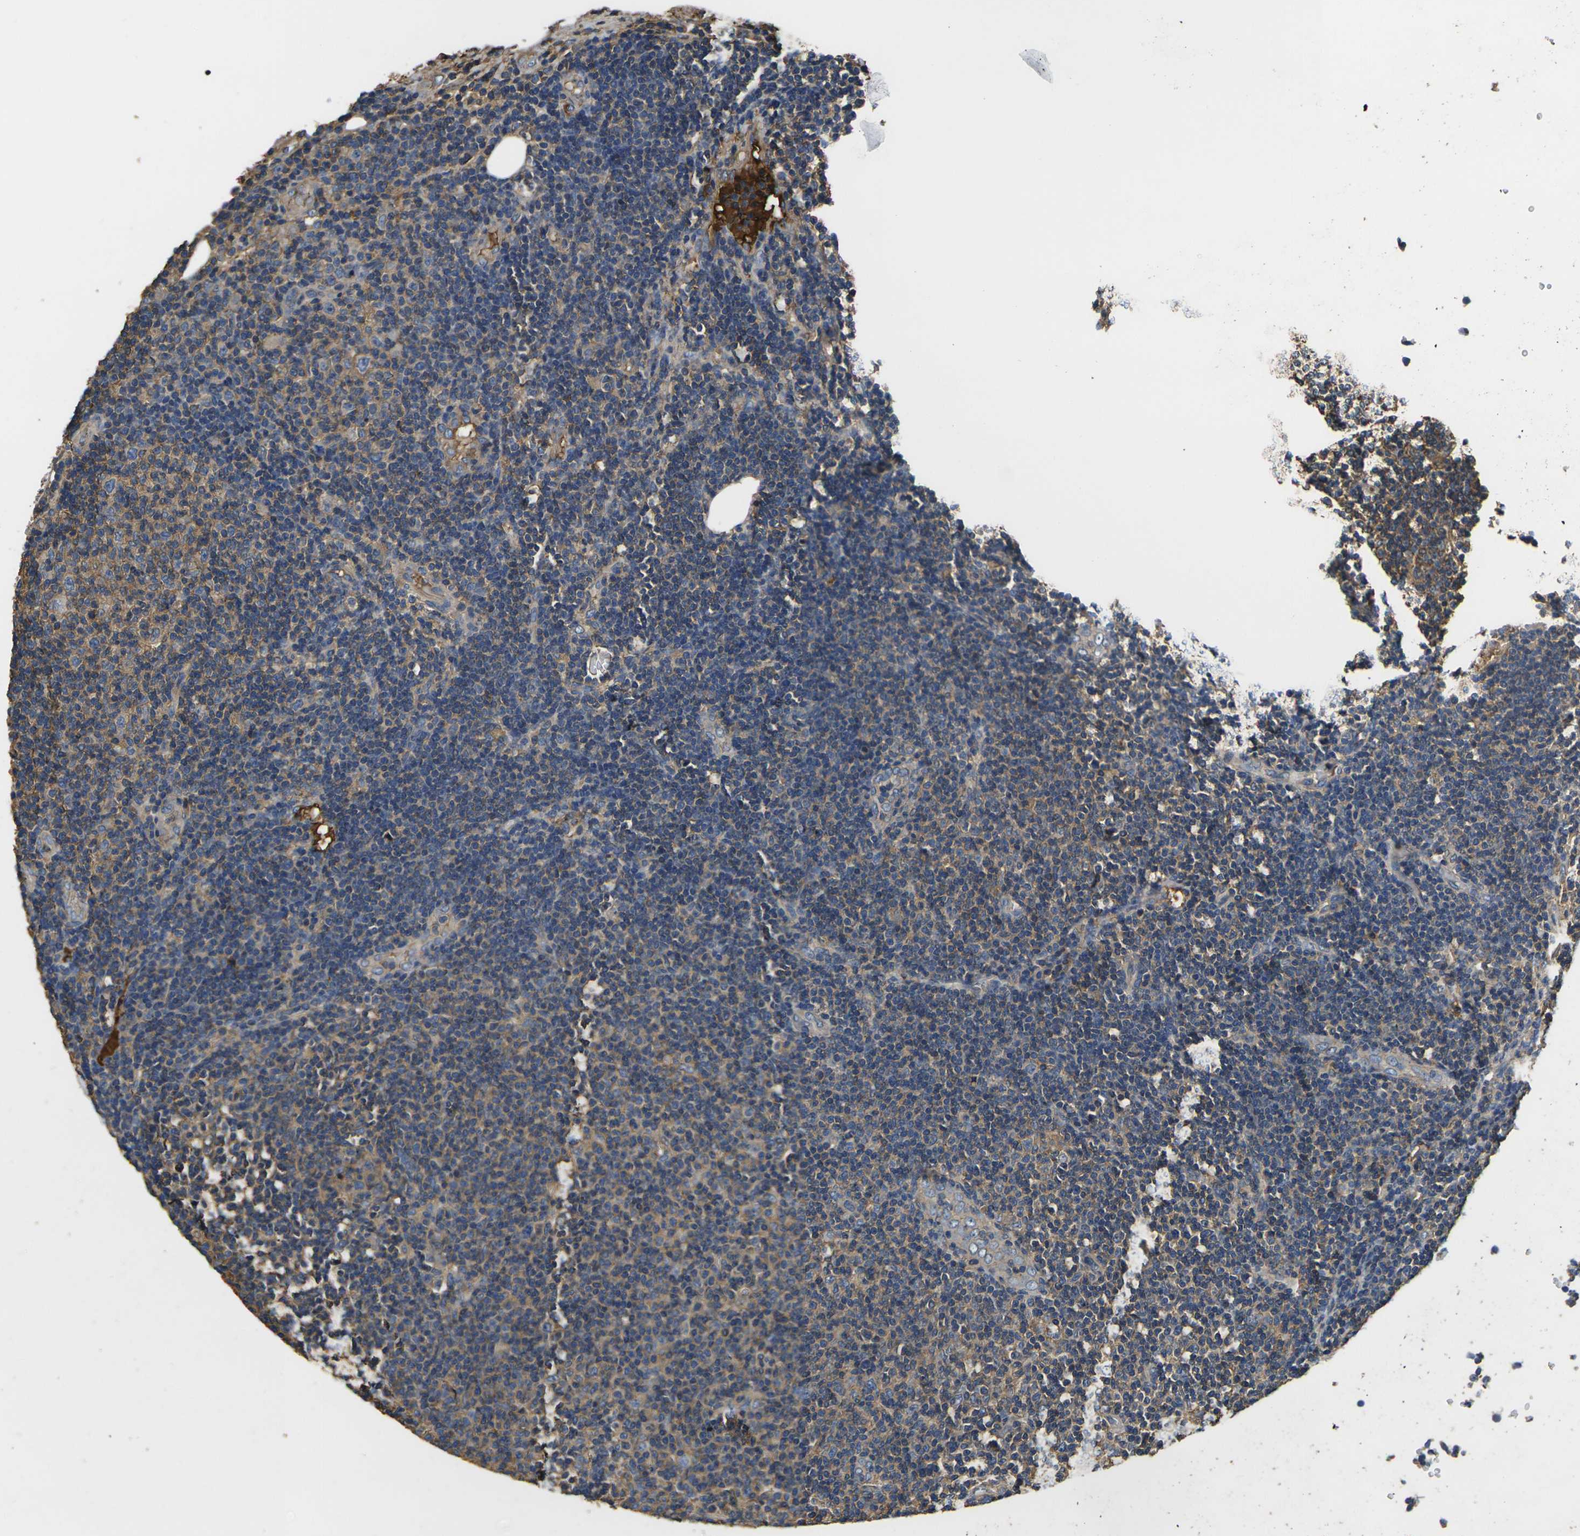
{"staining": {"intensity": "moderate", "quantity": ">75%", "location": "cytoplasmic/membranous"}, "tissue": "lymphoma", "cell_type": "Tumor cells", "image_type": "cancer", "snomed": [{"axis": "morphology", "description": "Malignant lymphoma, non-Hodgkin's type, Low grade"}, {"axis": "topography", "description": "Lymph node"}], "caption": "Brown immunohistochemical staining in human lymphoma exhibits moderate cytoplasmic/membranous staining in approximately >75% of tumor cells.", "gene": "HSPG2", "patient": {"sex": "male", "age": 83}}